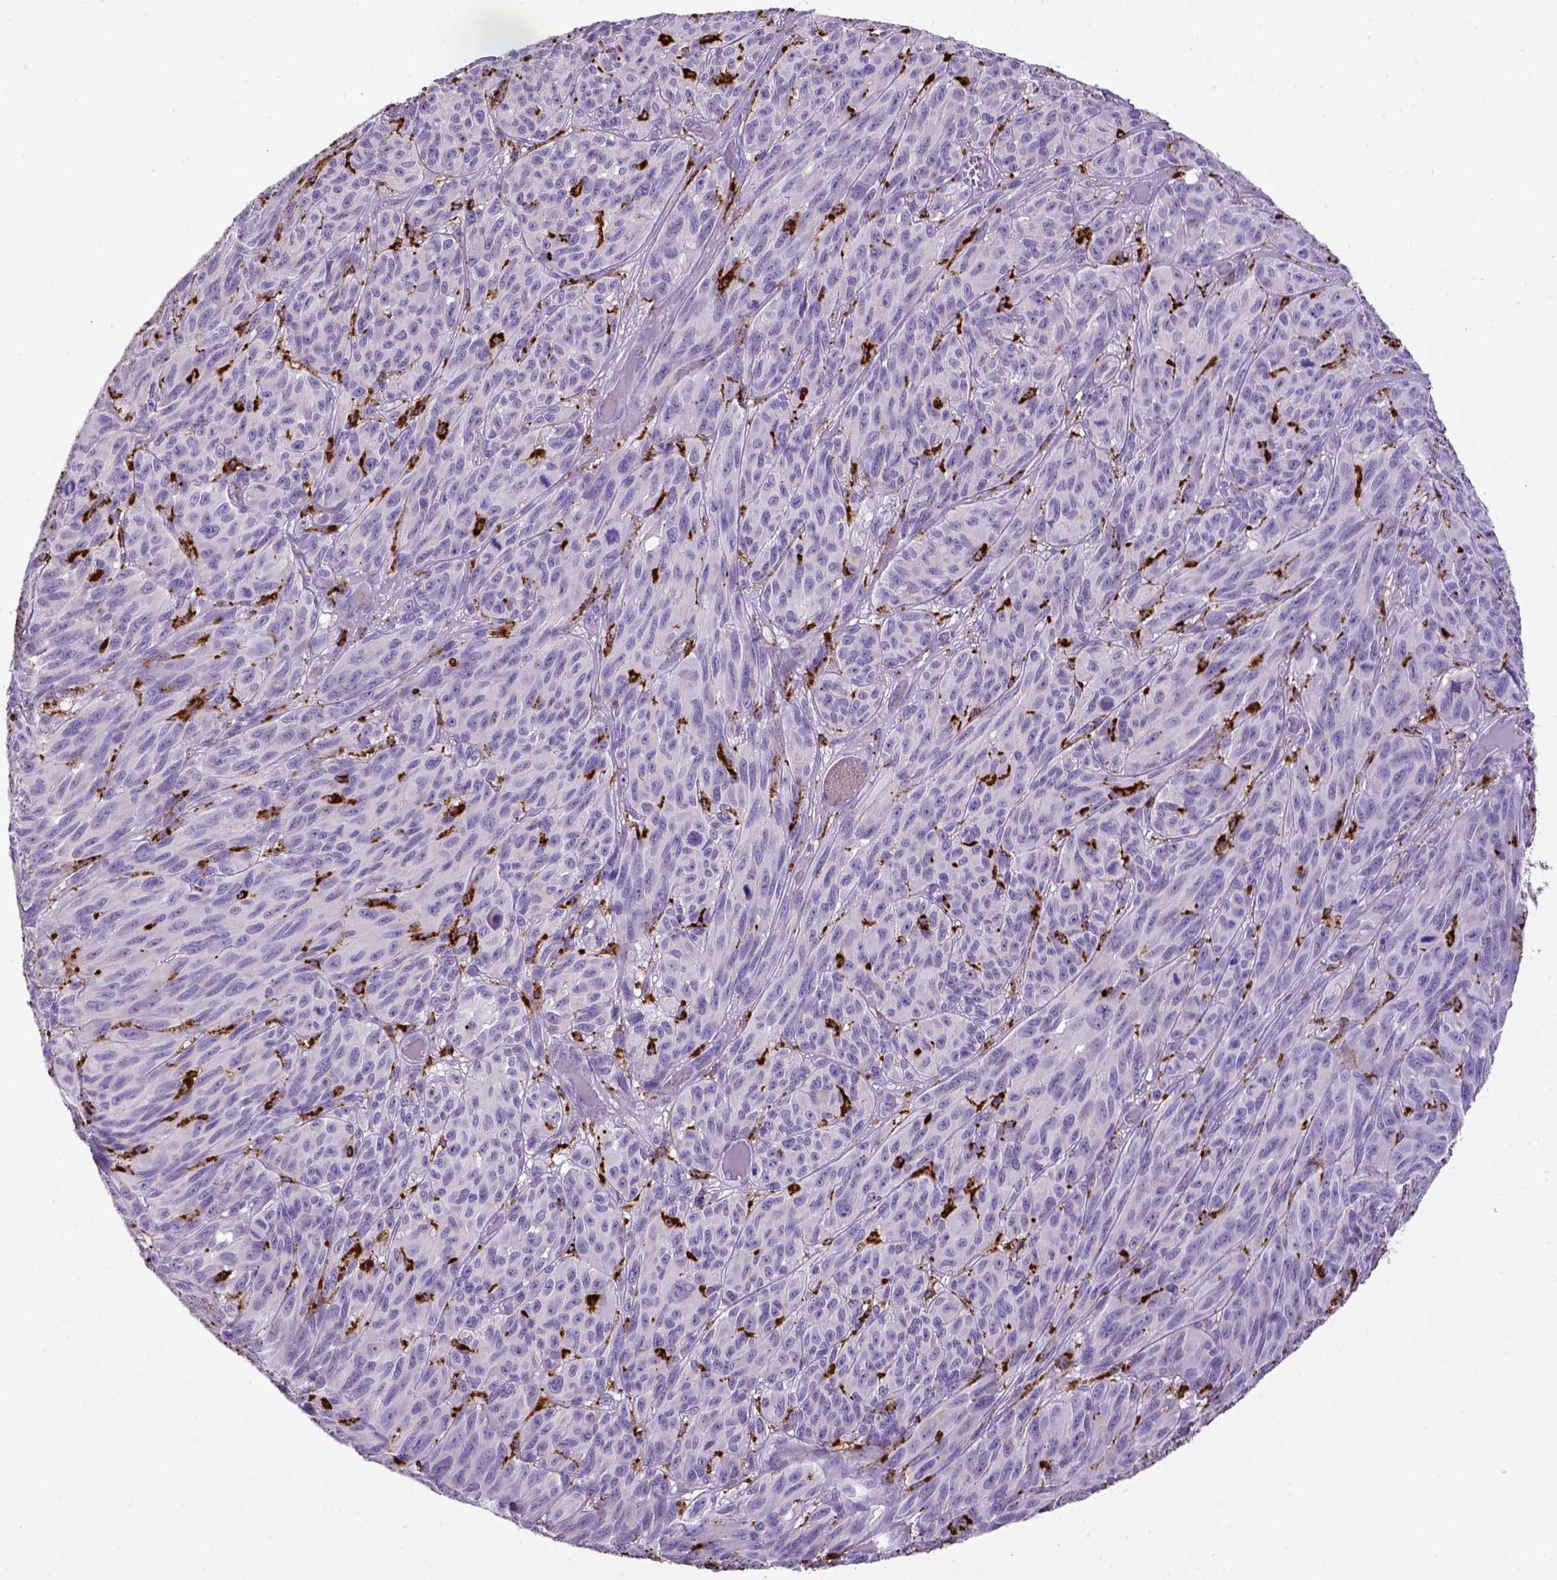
{"staining": {"intensity": "negative", "quantity": "none", "location": "none"}, "tissue": "melanoma", "cell_type": "Tumor cells", "image_type": "cancer", "snomed": [{"axis": "morphology", "description": "Malignant melanoma, NOS"}, {"axis": "topography", "description": "Vulva, labia, clitoris and Bartholin´s gland, NO"}], "caption": "Immunohistochemical staining of human melanoma exhibits no significant staining in tumor cells.", "gene": "CD68", "patient": {"sex": "female", "age": 75}}